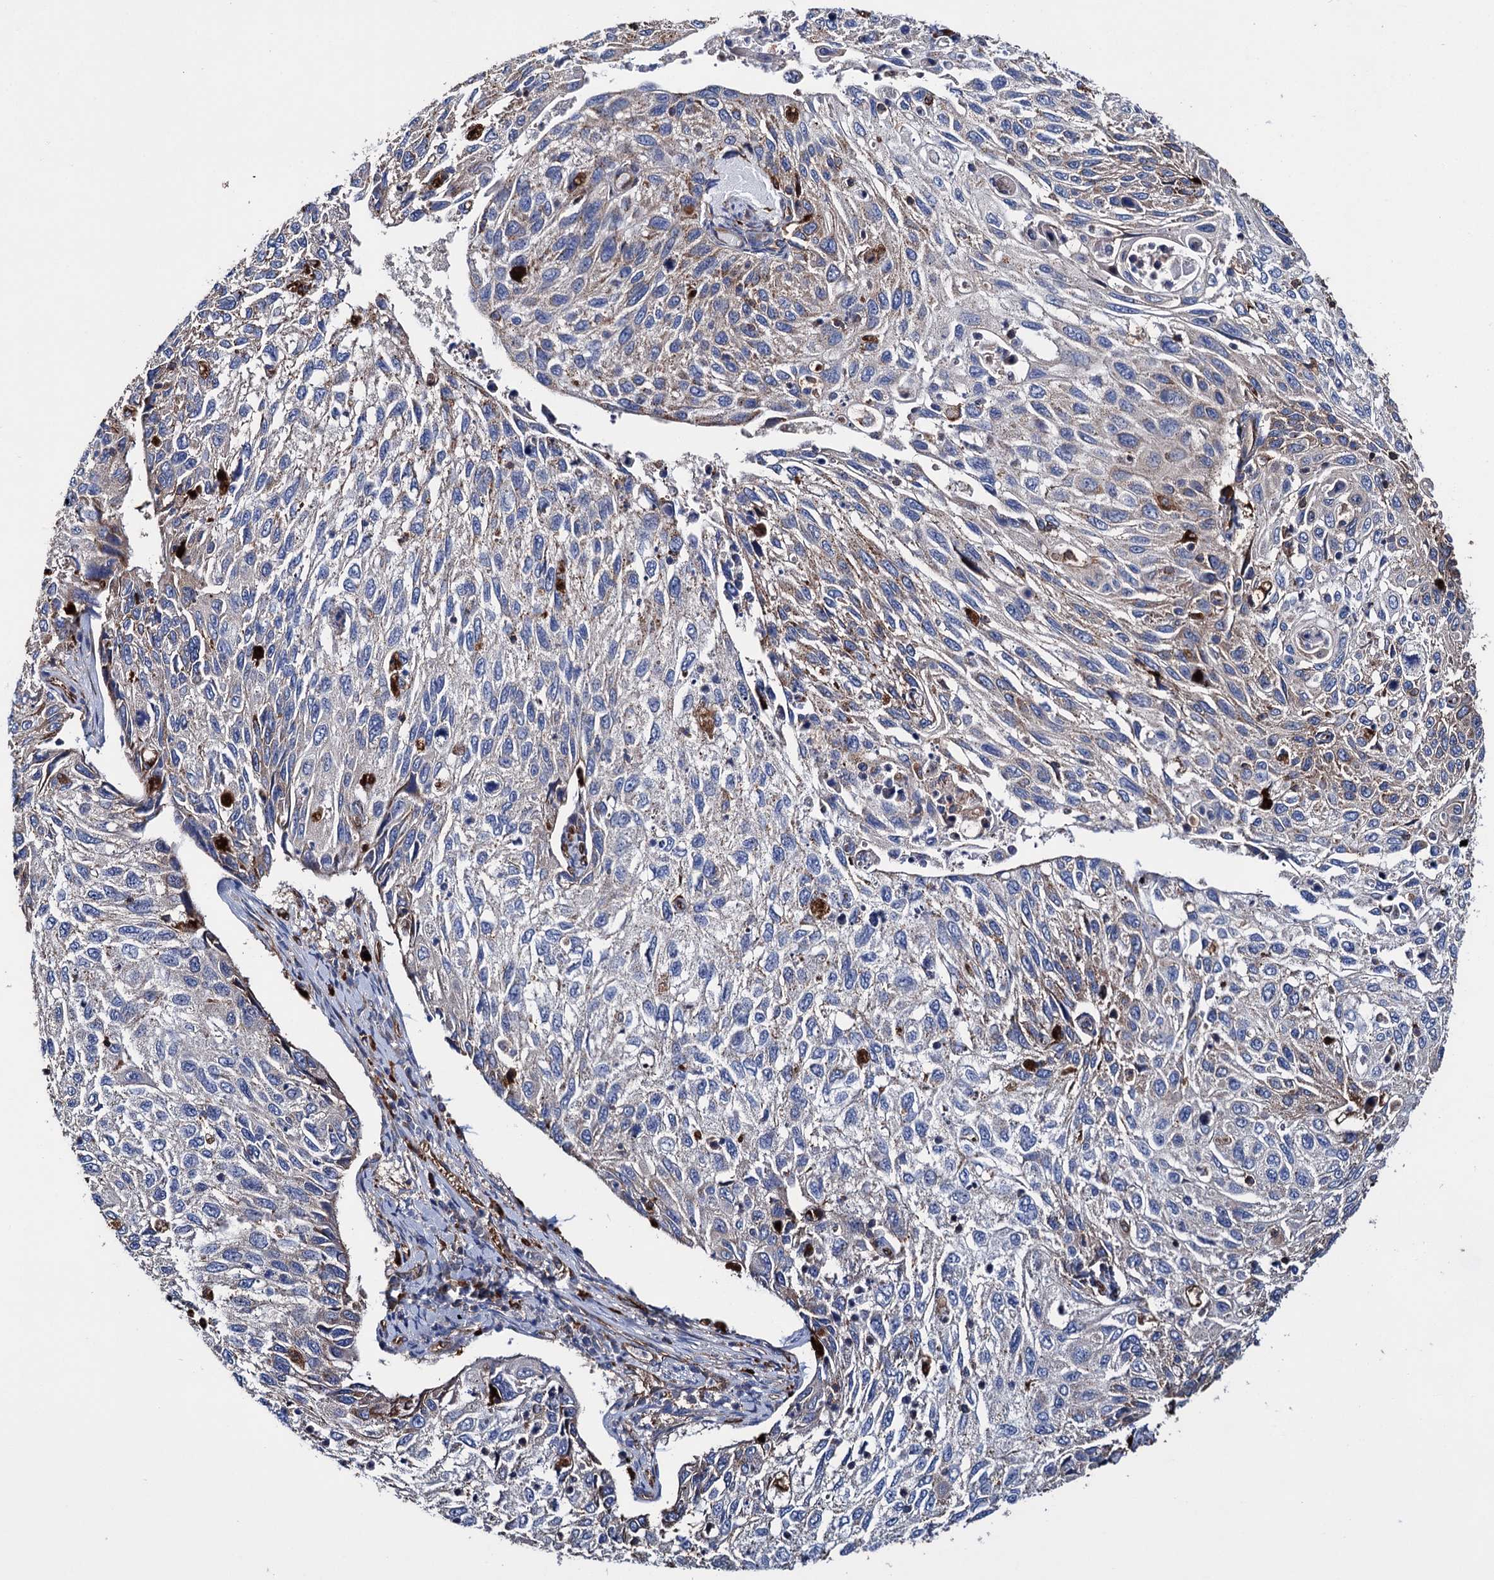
{"staining": {"intensity": "moderate", "quantity": "<25%", "location": "cytoplasmic/membranous"}, "tissue": "cervical cancer", "cell_type": "Tumor cells", "image_type": "cancer", "snomed": [{"axis": "morphology", "description": "Squamous cell carcinoma, NOS"}, {"axis": "topography", "description": "Cervix"}], "caption": "An image of human cervical cancer (squamous cell carcinoma) stained for a protein exhibits moderate cytoplasmic/membranous brown staining in tumor cells. Using DAB (brown) and hematoxylin (blue) stains, captured at high magnification using brightfield microscopy.", "gene": "SCPEP1", "patient": {"sex": "female", "age": 70}}